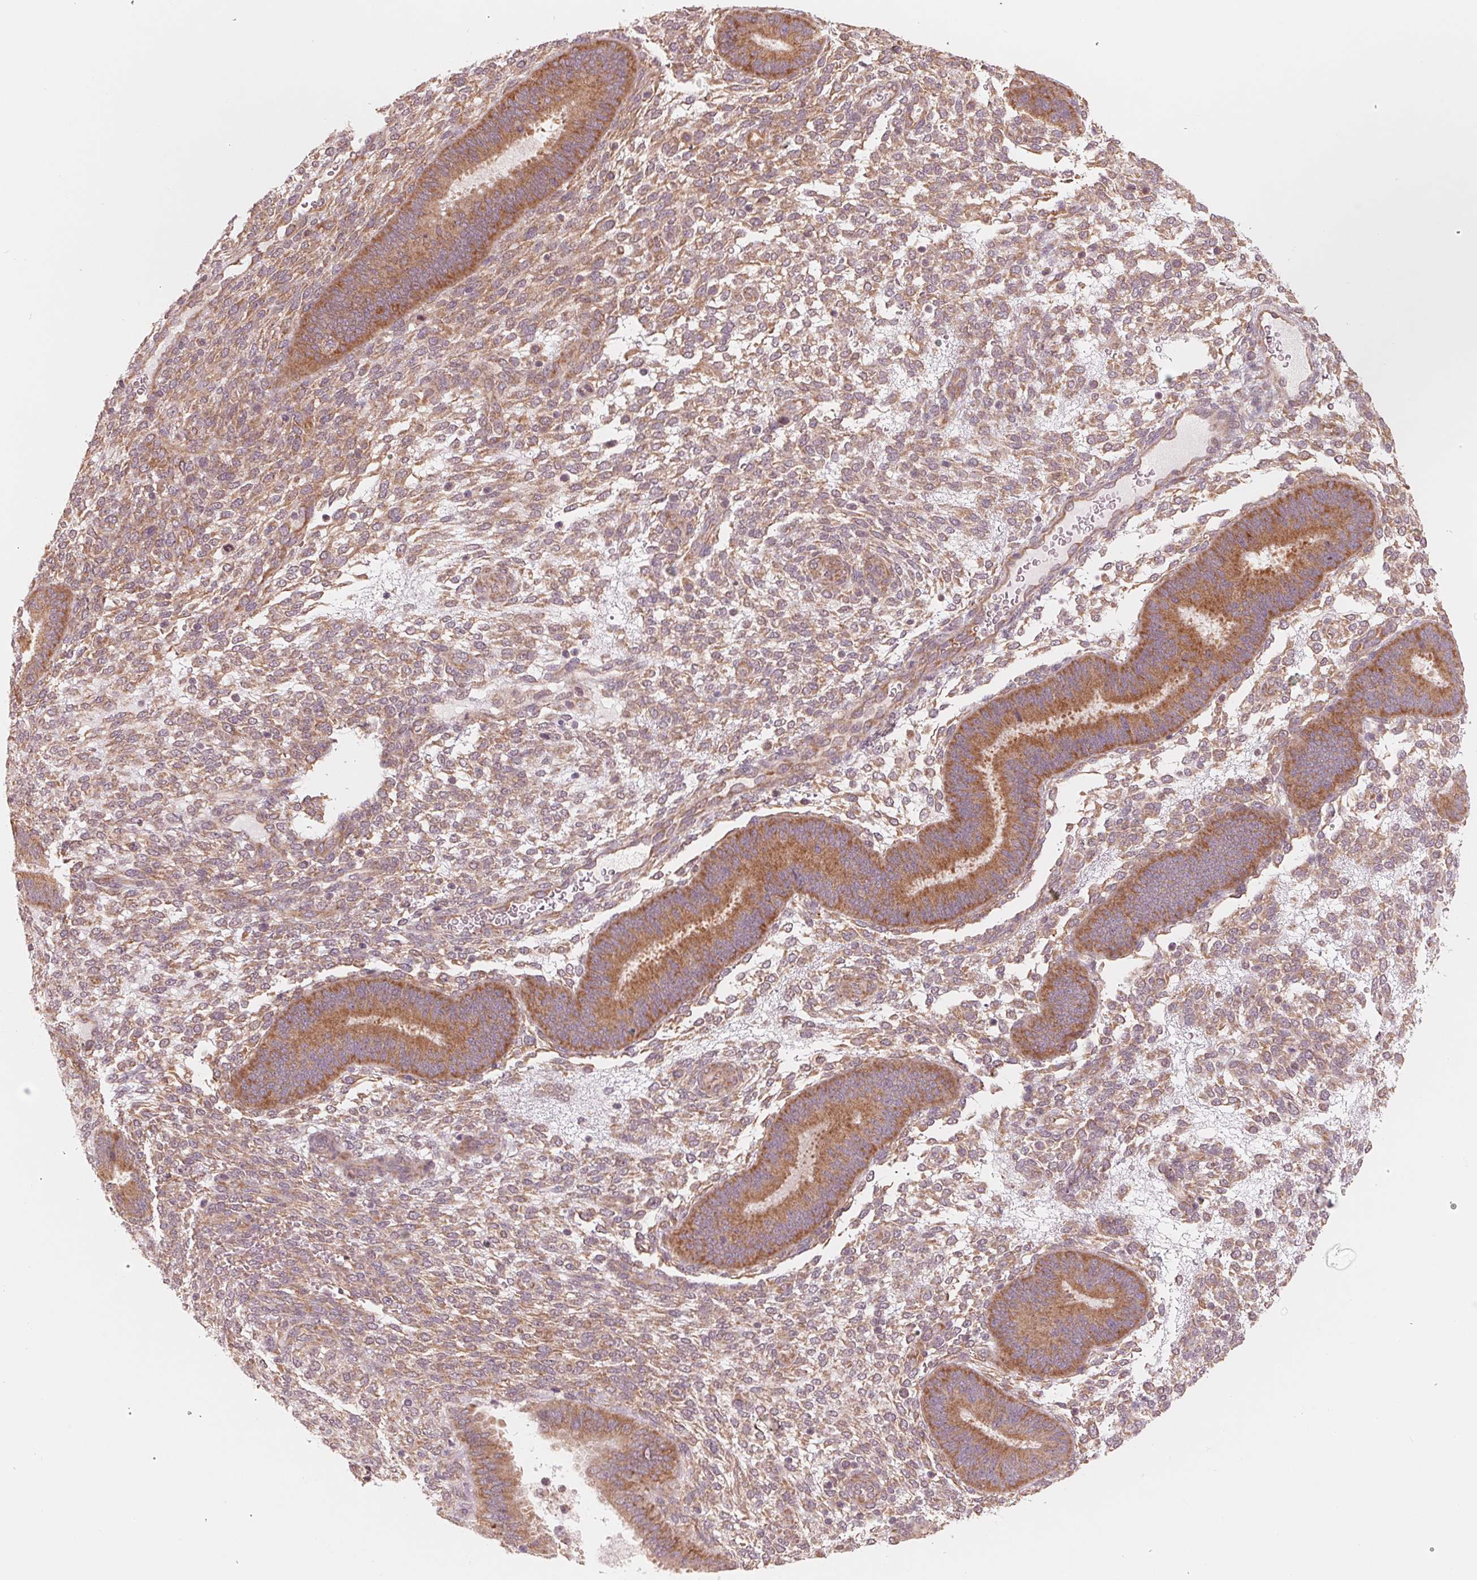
{"staining": {"intensity": "weak", "quantity": "25%-75%", "location": "cytoplasmic/membranous"}, "tissue": "endometrium", "cell_type": "Cells in endometrial stroma", "image_type": "normal", "snomed": [{"axis": "morphology", "description": "Normal tissue, NOS"}, {"axis": "topography", "description": "Endometrium"}], "caption": "Immunohistochemistry (IHC) image of unremarkable human endometrium stained for a protein (brown), which shows low levels of weak cytoplasmic/membranous positivity in approximately 25%-75% of cells in endometrial stroma.", "gene": "GIGYF2", "patient": {"sex": "female", "age": 39}}